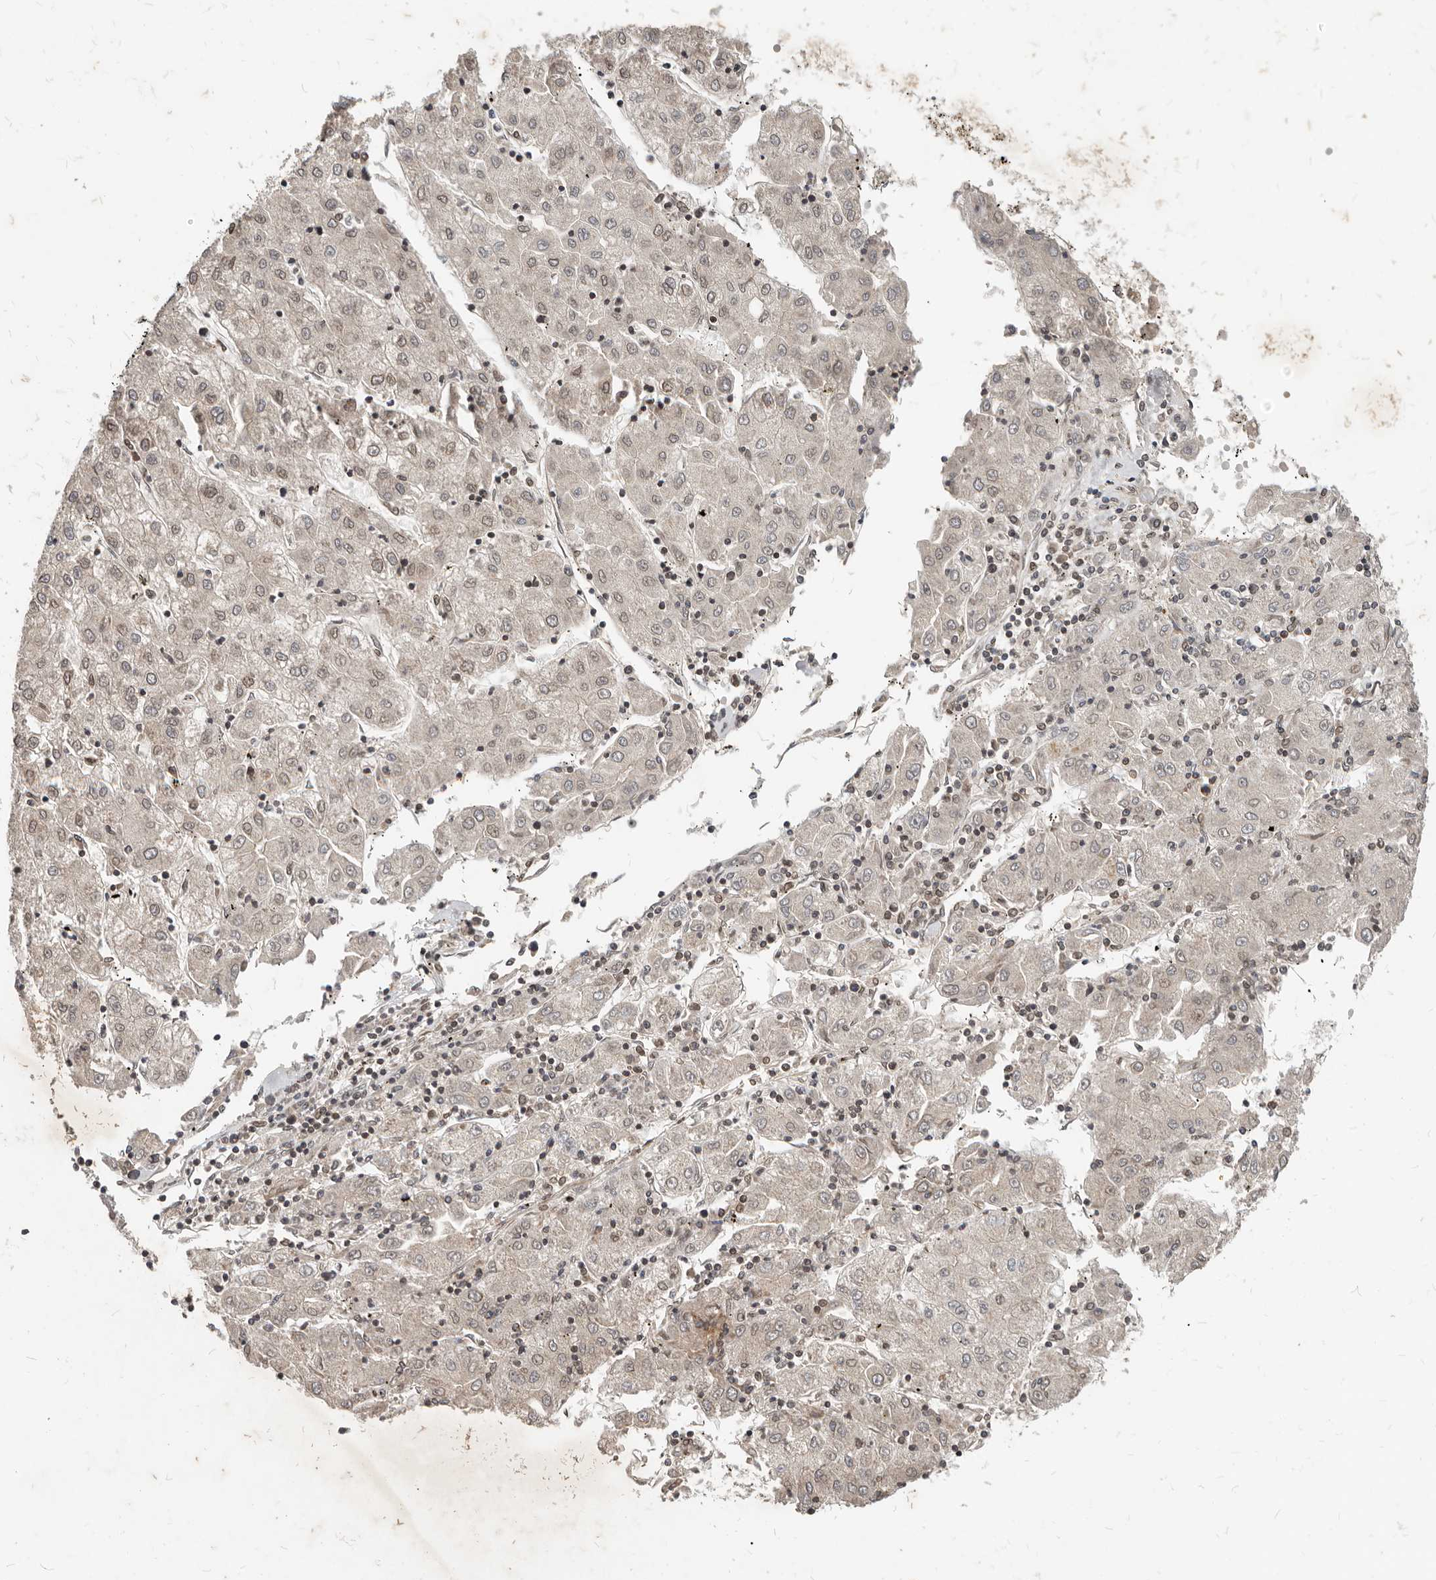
{"staining": {"intensity": "weak", "quantity": "25%-75%", "location": "nuclear"}, "tissue": "liver cancer", "cell_type": "Tumor cells", "image_type": "cancer", "snomed": [{"axis": "morphology", "description": "Carcinoma, Hepatocellular, NOS"}, {"axis": "topography", "description": "Liver"}], "caption": "DAB immunohistochemical staining of liver cancer (hepatocellular carcinoma) shows weak nuclear protein expression in approximately 25%-75% of tumor cells. The staining was performed using DAB (3,3'-diaminobenzidine) to visualize the protein expression in brown, while the nuclei were stained in blue with hematoxylin (Magnification: 20x).", "gene": "NPY4R", "patient": {"sex": "male", "age": 72}}